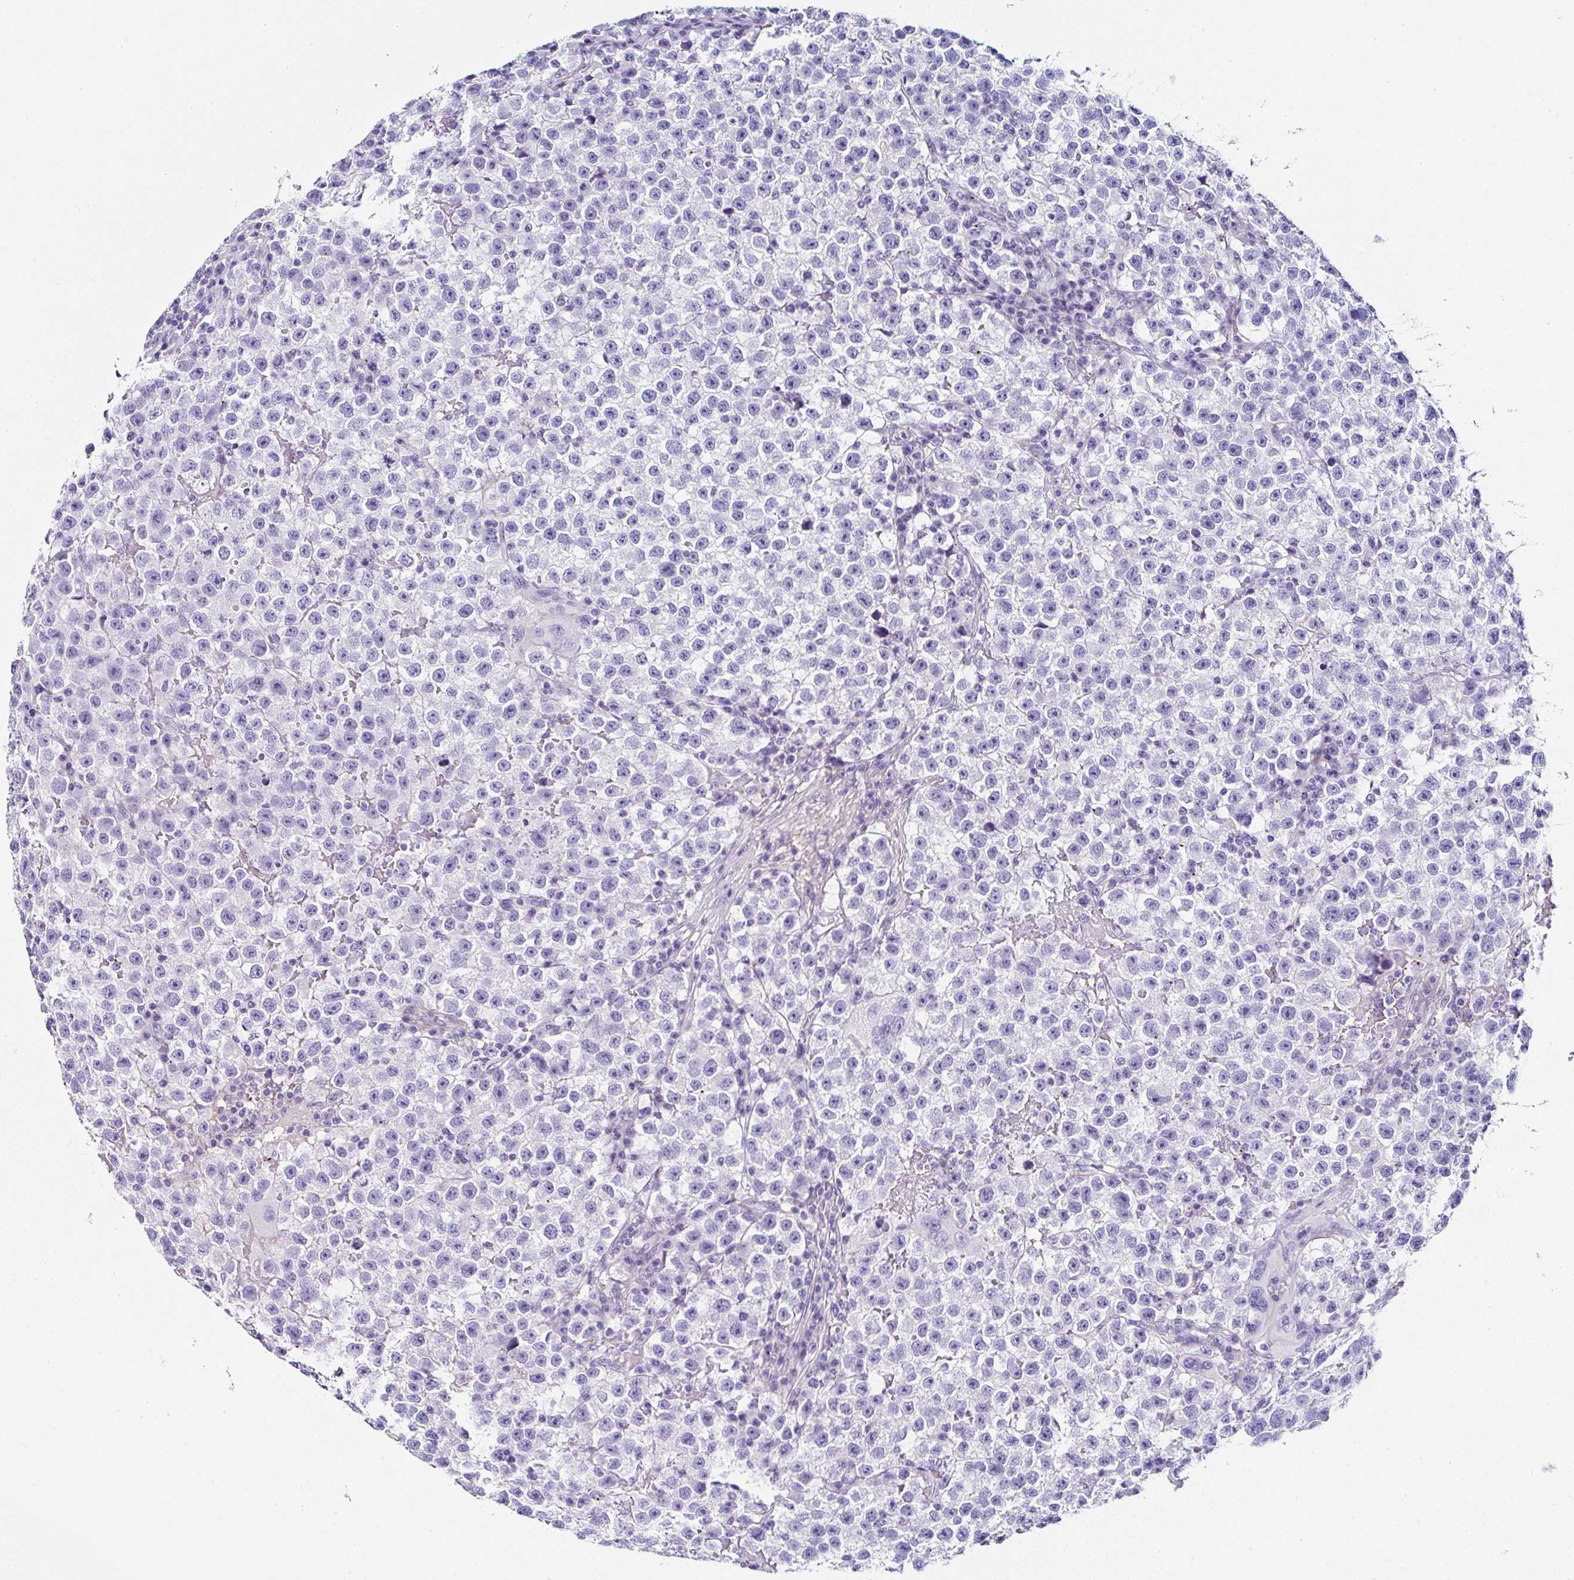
{"staining": {"intensity": "negative", "quantity": "none", "location": "none"}, "tissue": "testis cancer", "cell_type": "Tumor cells", "image_type": "cancer", "snomed": [{"axis": "morphology", "description": "Seminoma, NOS"}, {"axis": "topography", "description": "Testis"}], "caption": "Testis cancer was stained to show a protein in brown. There is no significant positivity in tumor cells. (Immunohistochemistry, brightfield microscopy, high magnification).", "gene": "PPFIA4", "patient": {"sex": "male", "age": 22}}